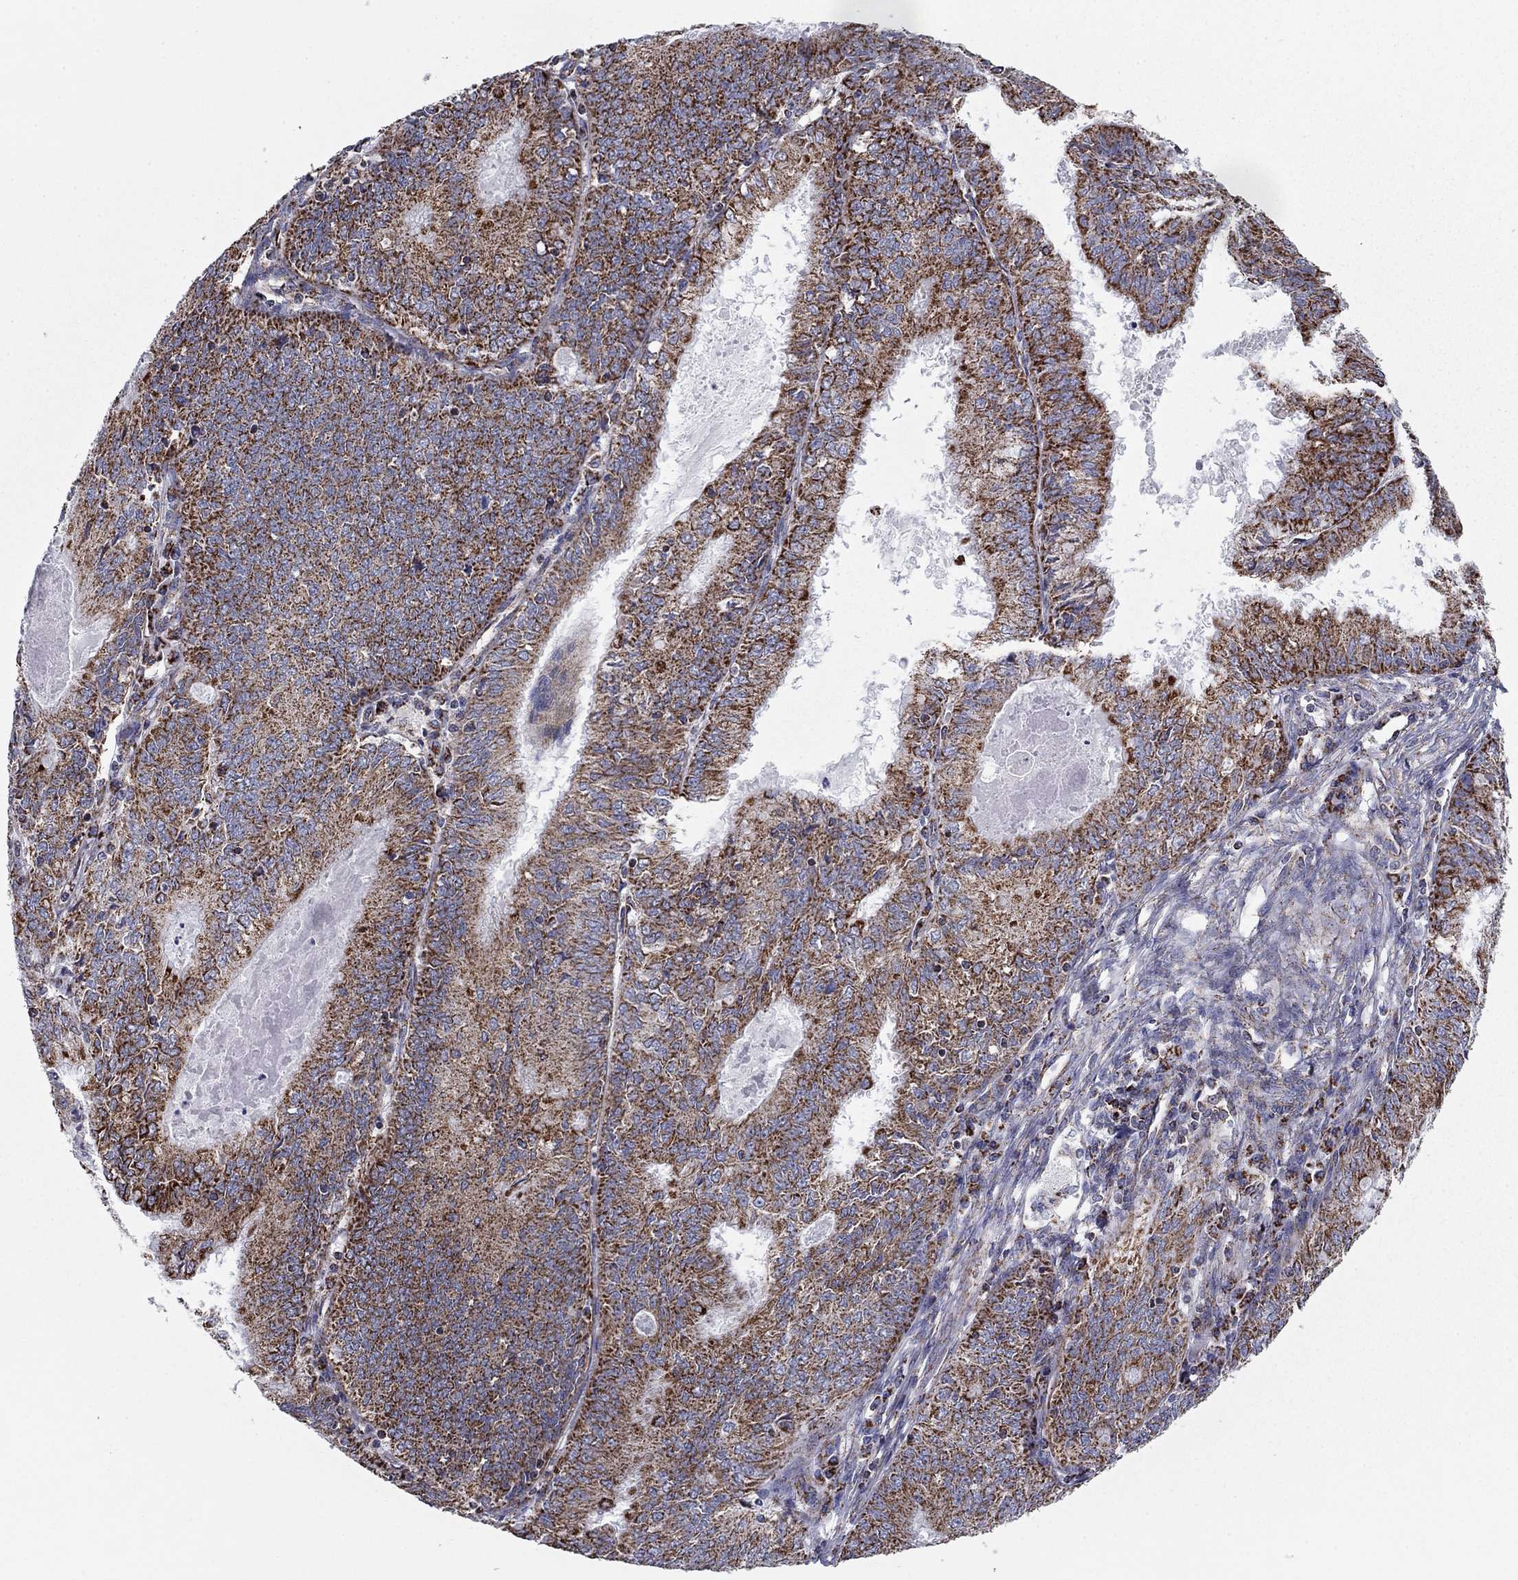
{"staining": {"intensity": "strong", "quantity": "25%-75%", "location": "cytoplasmic/membranous"}, "tissue": "endometrial cancer", "cell_type": "Tumor cells", "image_type": "cancer", "snomed": [{"axis": "morphology", "description": "Adenocarcinoma, NOS"}, {"axis": "topography", "description": "Endometrium"}], "caption": "Approximately 25%-75% of tumor cells in human endometrial cancer (adenocarcinoma) display strong cytoplasmic/membranous protein positivity as visualized by brown immunohistochemical staining.", "gene": "NDUFV1", "patient": {"sex": "female", "age": 57}}